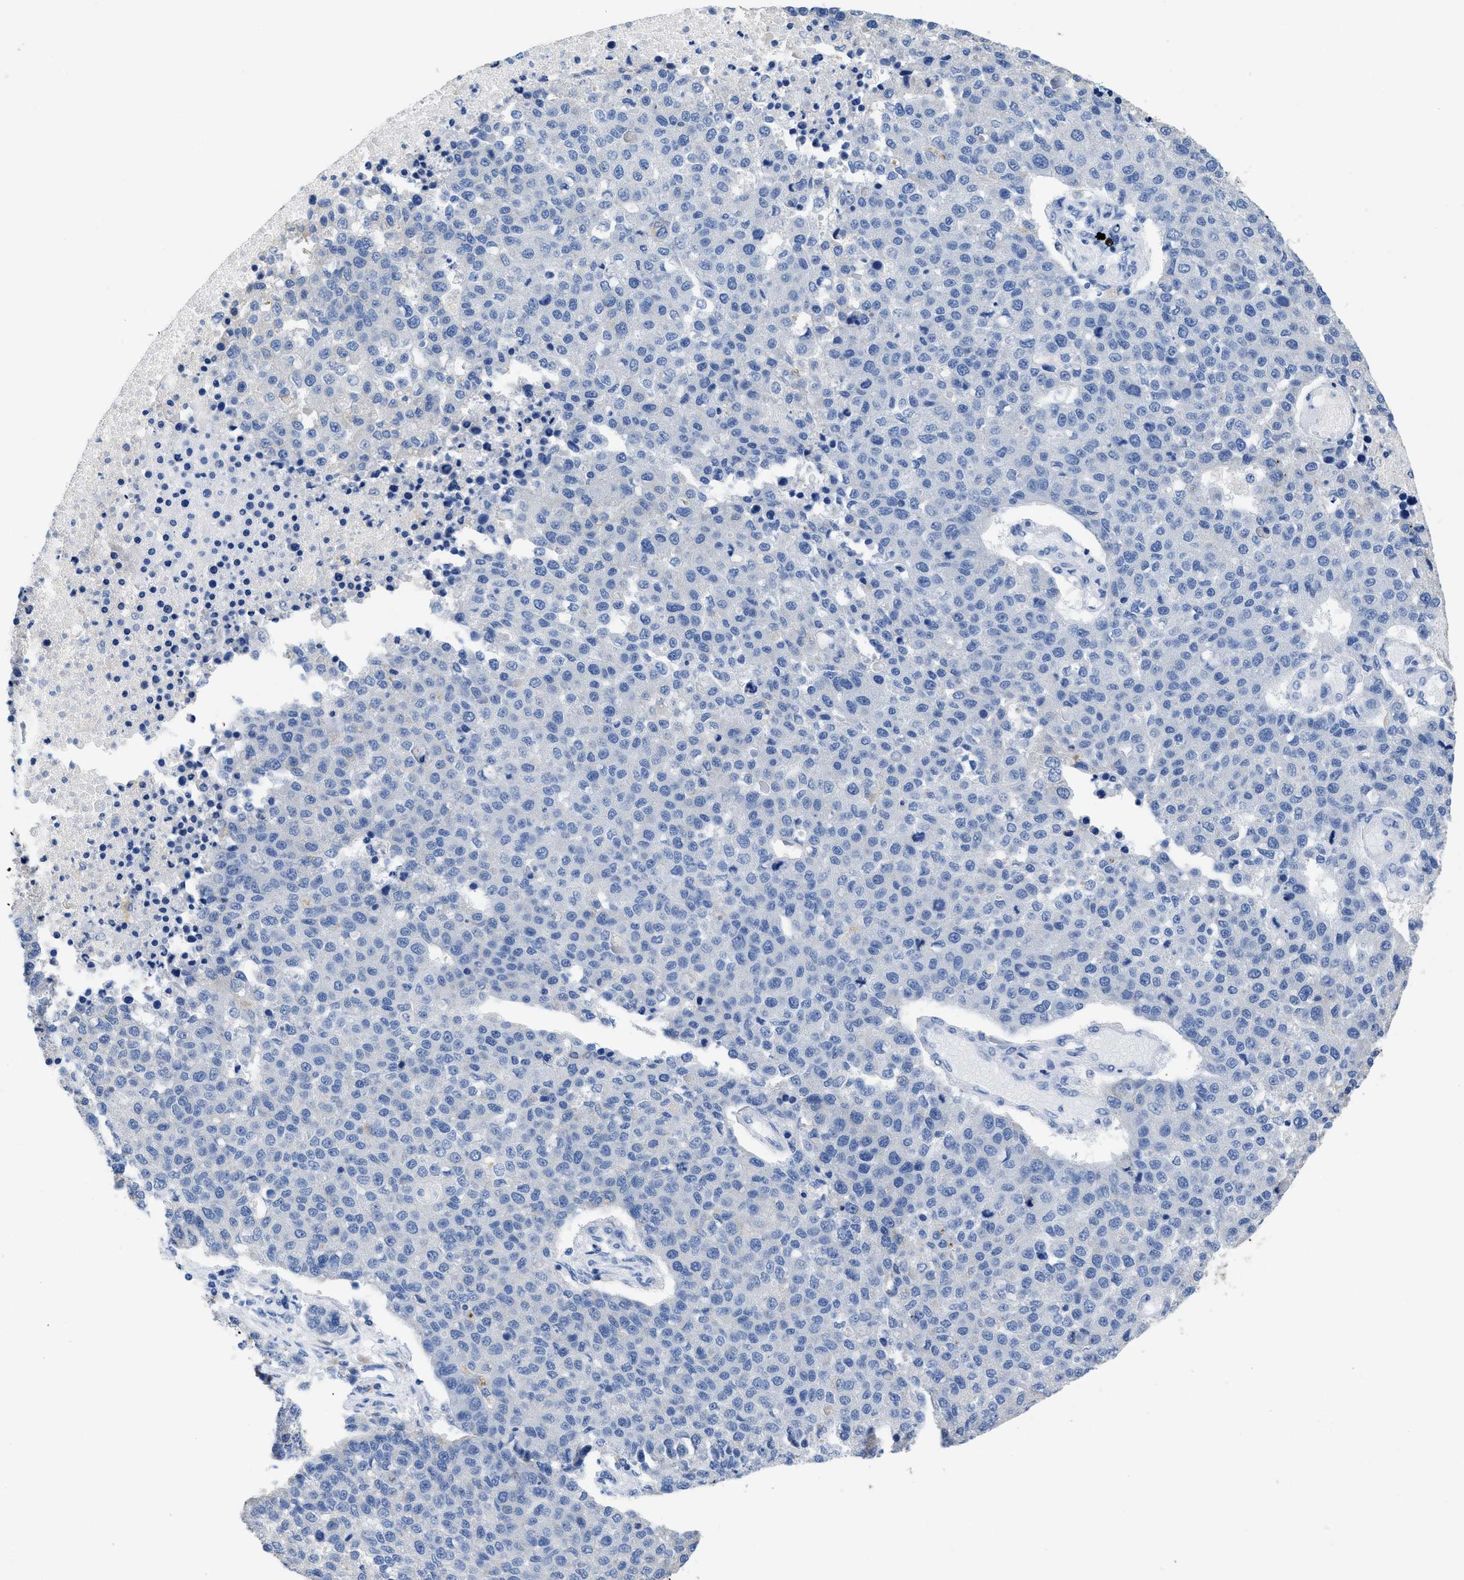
{"staining": {"intensity": "negative", "quantity": "none", "location": "none"}, "tissue": "pancreatic cancer", "cell_type": "Tumor cells", "image_type": "cancer", "snomed": [{"axis": "morphology", "description": "Adenocarcinoma, NOS"}, {"axis": "topography", "description": "Pancreas"}], "caption": "Tumor cells show no significant protein staining in adenocarcinoma (pancreatic).", "gene": "APOBEC2", "patient": {"sex": "female", "age": 61}}